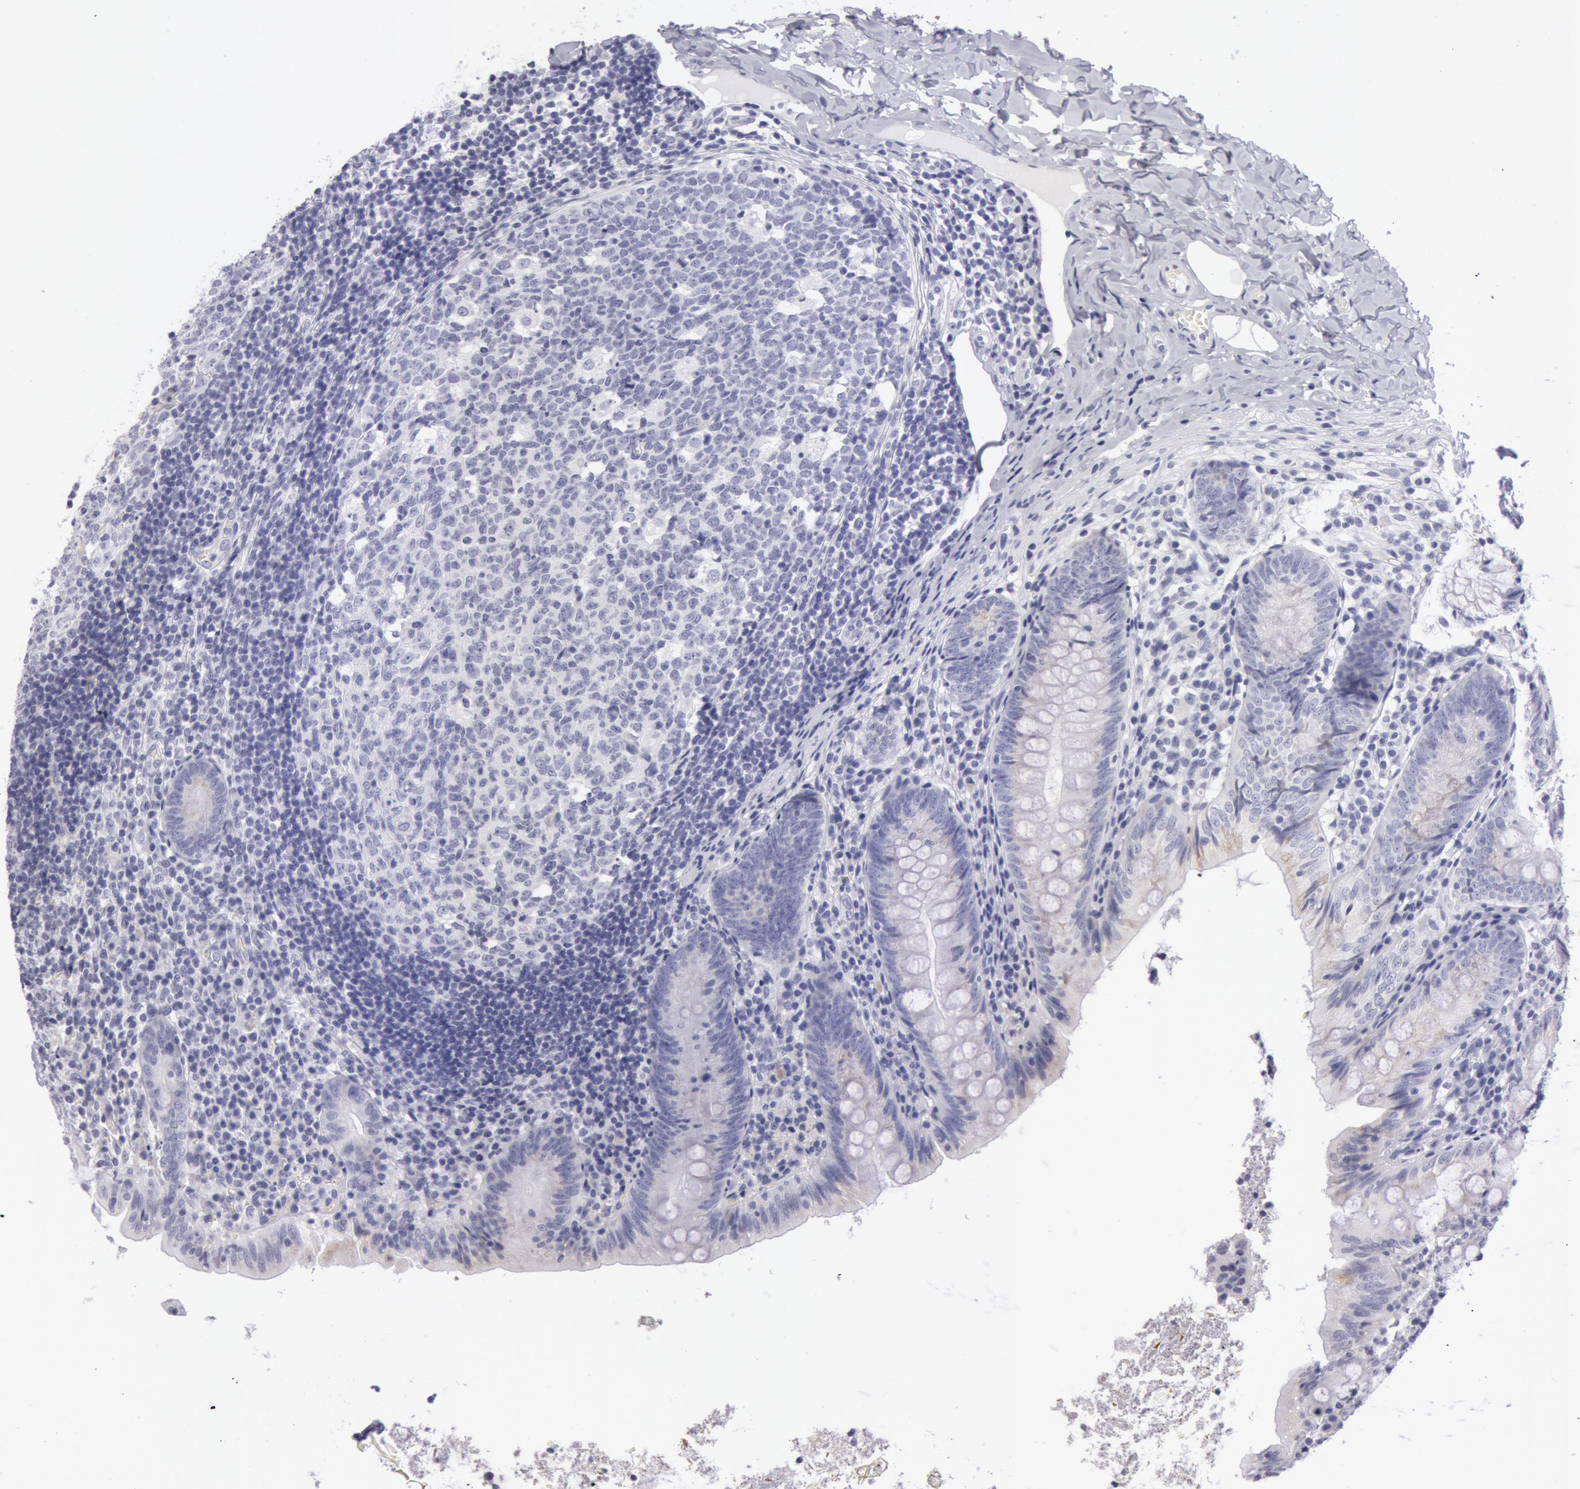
{"staining": {"intensity": "negative", "quantity": "none", "location": "none"}, "tissue": "appendix", "cell_type": "Glandular cells", "image_type": "normal", "snomed": [{"axis": "morphology", "description": "Normal tissue, NOS"}, {"axis": "topography", "description": "Appendix"}], "caption": "Immunohistochemical staining of normal appendix reveals no significant expression in glandular cells.", "gene": "AMACR", "patient": {"sex": "male", "age": 7}}